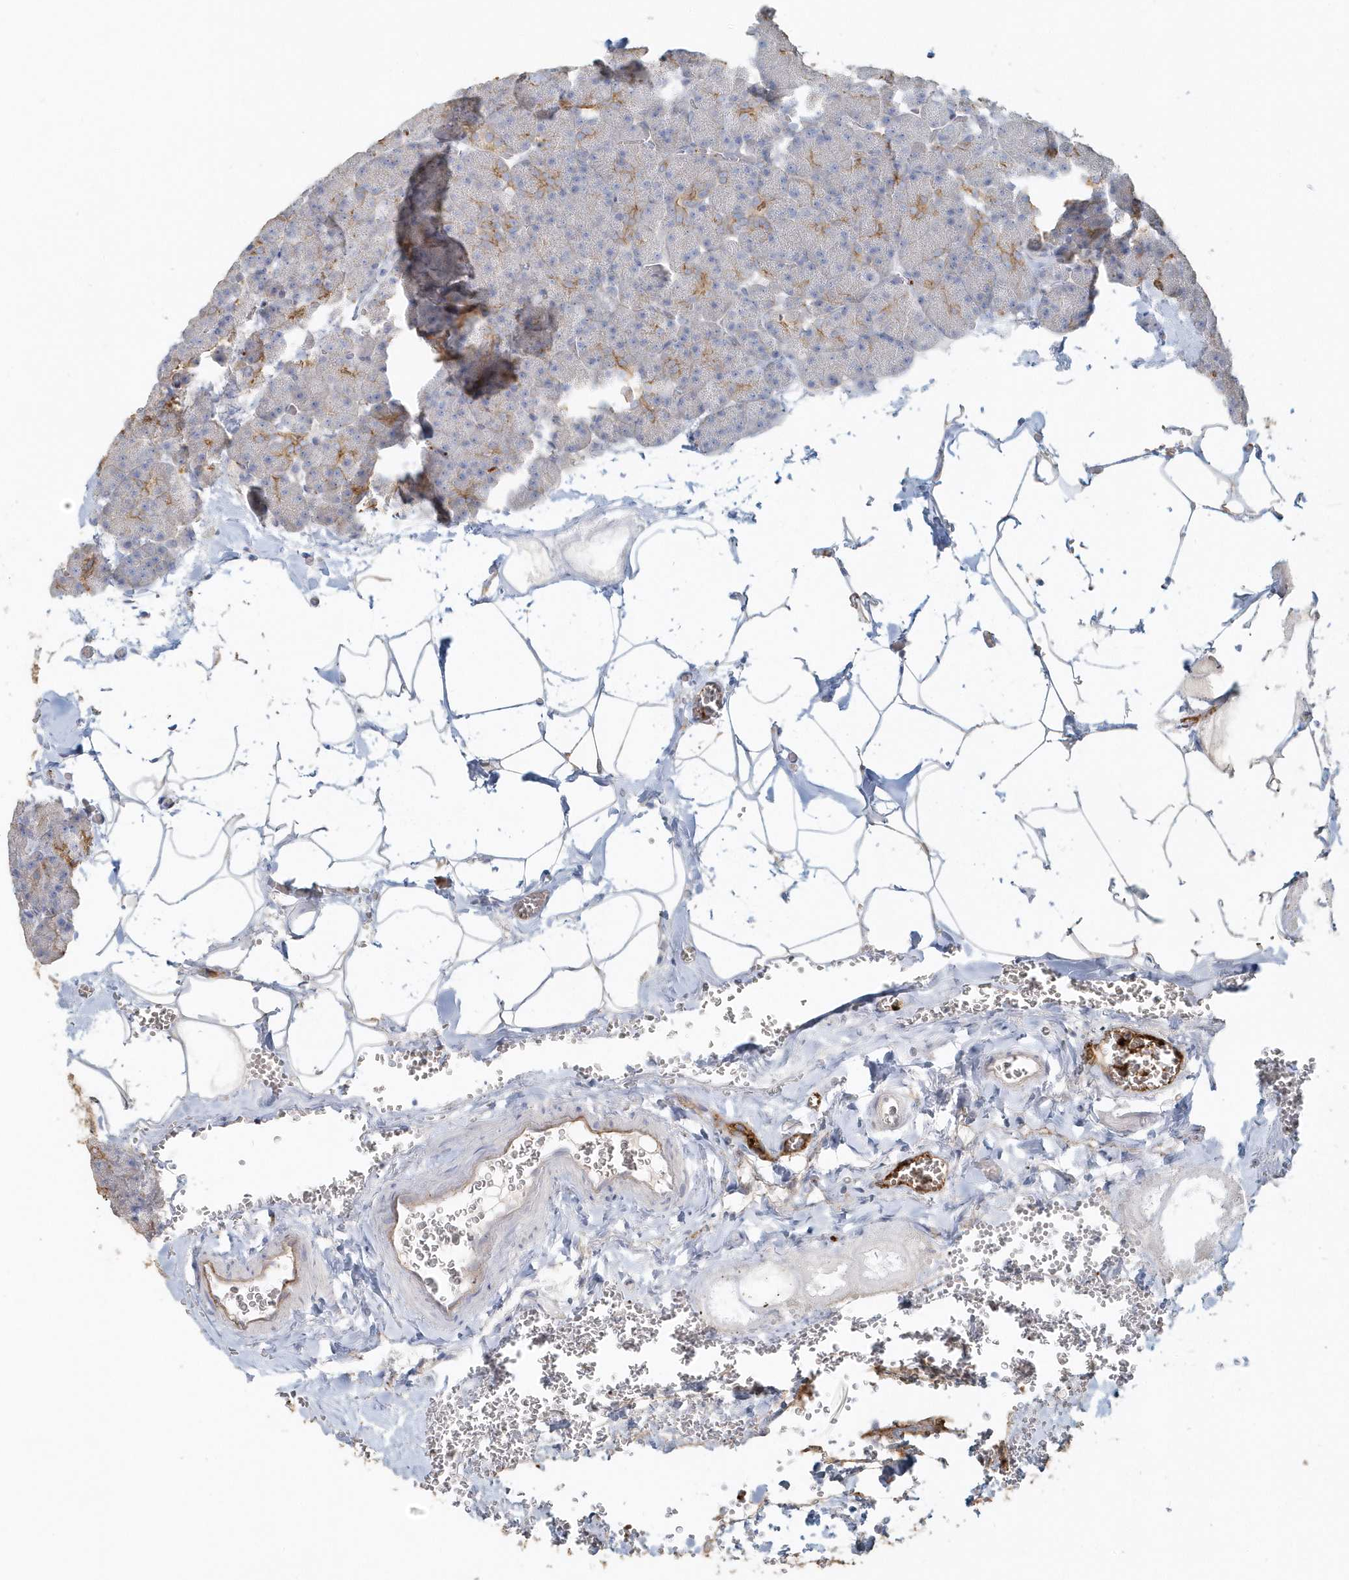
{"staining": {"intensity": "moderate", "quantity": "<25%", "location": "cytoplasmic/membranous"}, "tissue": "pancreas", "cell_type": "Exocrine glandular cells", "image_type": "normal", "snomed": [{"axis": "morphology", "description": "Normal tissue, NOS"}, {"axis": "morphology", "description": "Carcinoid, malignant, NOS"}, {"axis": "topography", "description": "Pancreas"}], "caption": "Immunohistochemistry (IHC) of benign pancreas reveals low levels of moderate cytoplasmic/membranous staining in about <25% of exocrine glandular cells.", "gene": "MMRN1", "patient": {"sex": "female", "age": 35}}